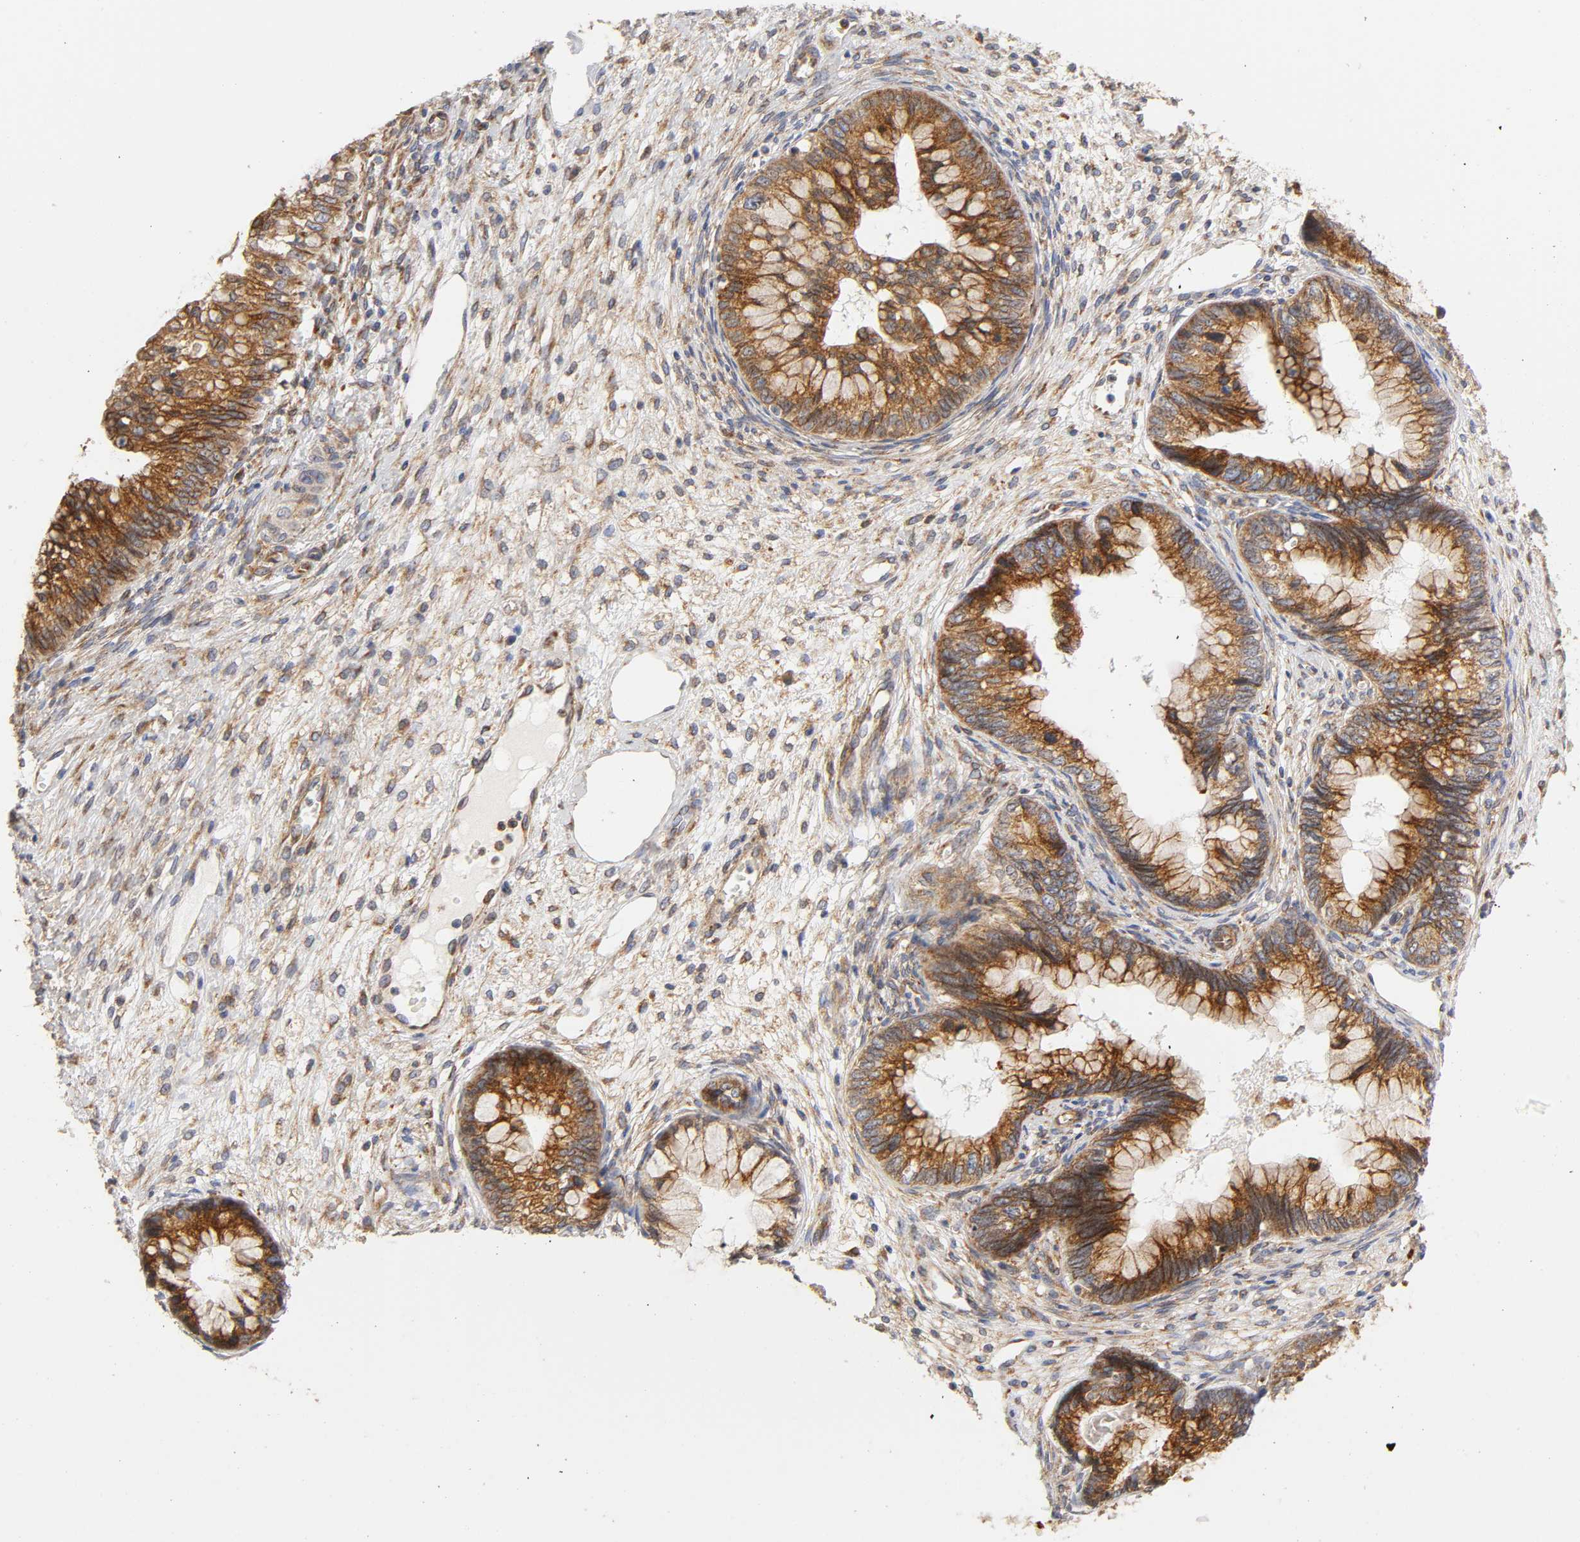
{"staining": {"intensity": "strong", "quantity": ">75%", "location": "cytoplasmic/membranous"}, "tissue": "cervical cancer", "cell_type": "Tumor cells", "image_type": "cancer", "snomed": [{"axis": "morphology", "description": "Adenocarcinoma, NOS"}, {"axis": "topography", "description": "Cervix"}], "caption": "There is high levels of strong cytoplasmic/membranous expression in tumor cells of adenocarcinoma (cervical), as demonstrated by immunohistochemical staining (brown color).", "gene": "POR", "patient": {"sex": "female", "age": 44}}